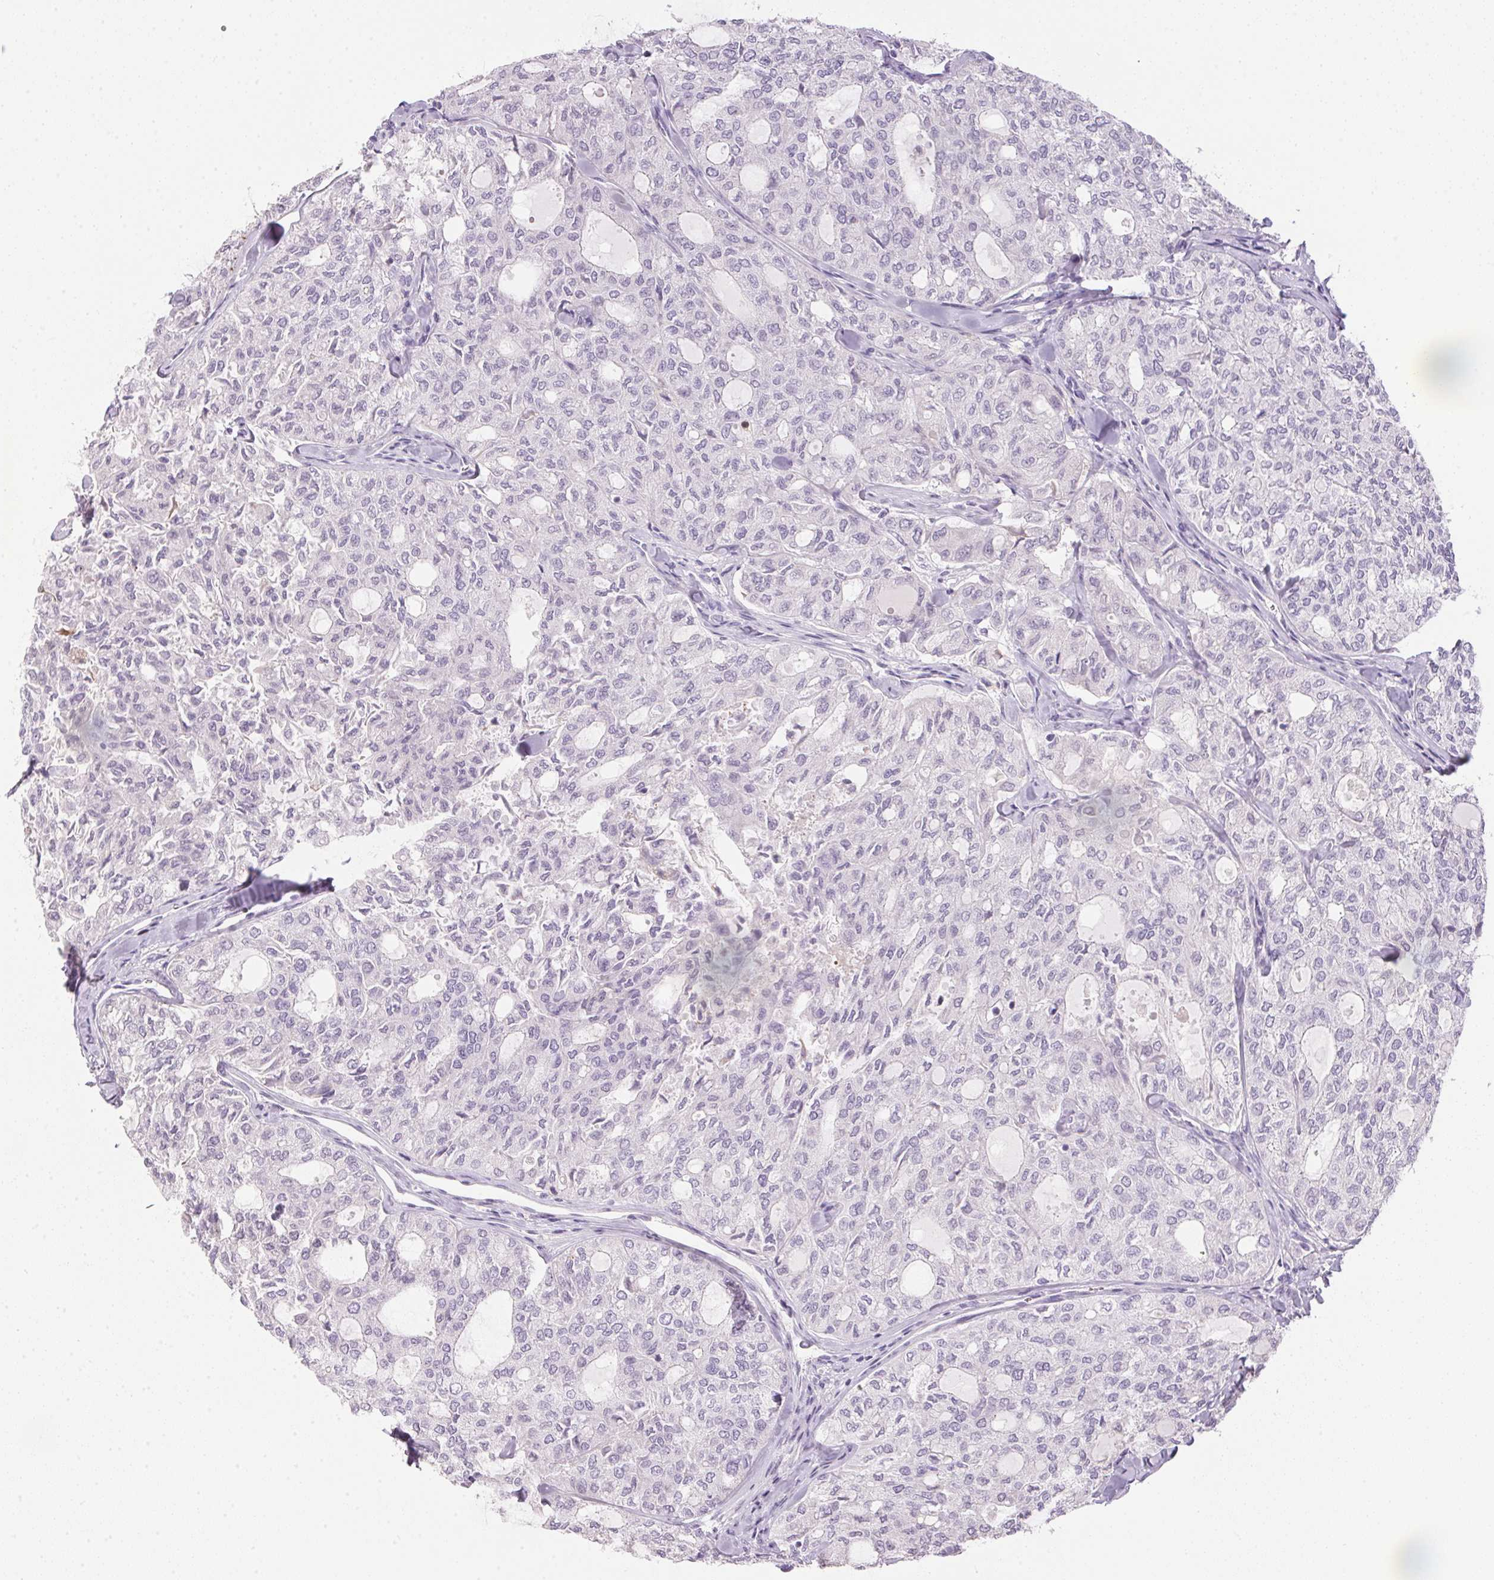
{"staining": {"intensity": "negative", "quantity": "none", "location": "none"}, "tissue": "thyroid cancer", "cell_type": "Tumor cells", "image_type": "cancer", "snomed": [{"axis": "morphology", "description": "Follicular adenoma carcinoma, NOS"}, {"axis": "topography", "description": "Thyroid gland"}], "caption": "Tumor cells are negative for protein expression in human follicular adenoma carcinoma (thyroid).", "gene": "ECPAS", "patient": {"sex": "male", "age": 75}}